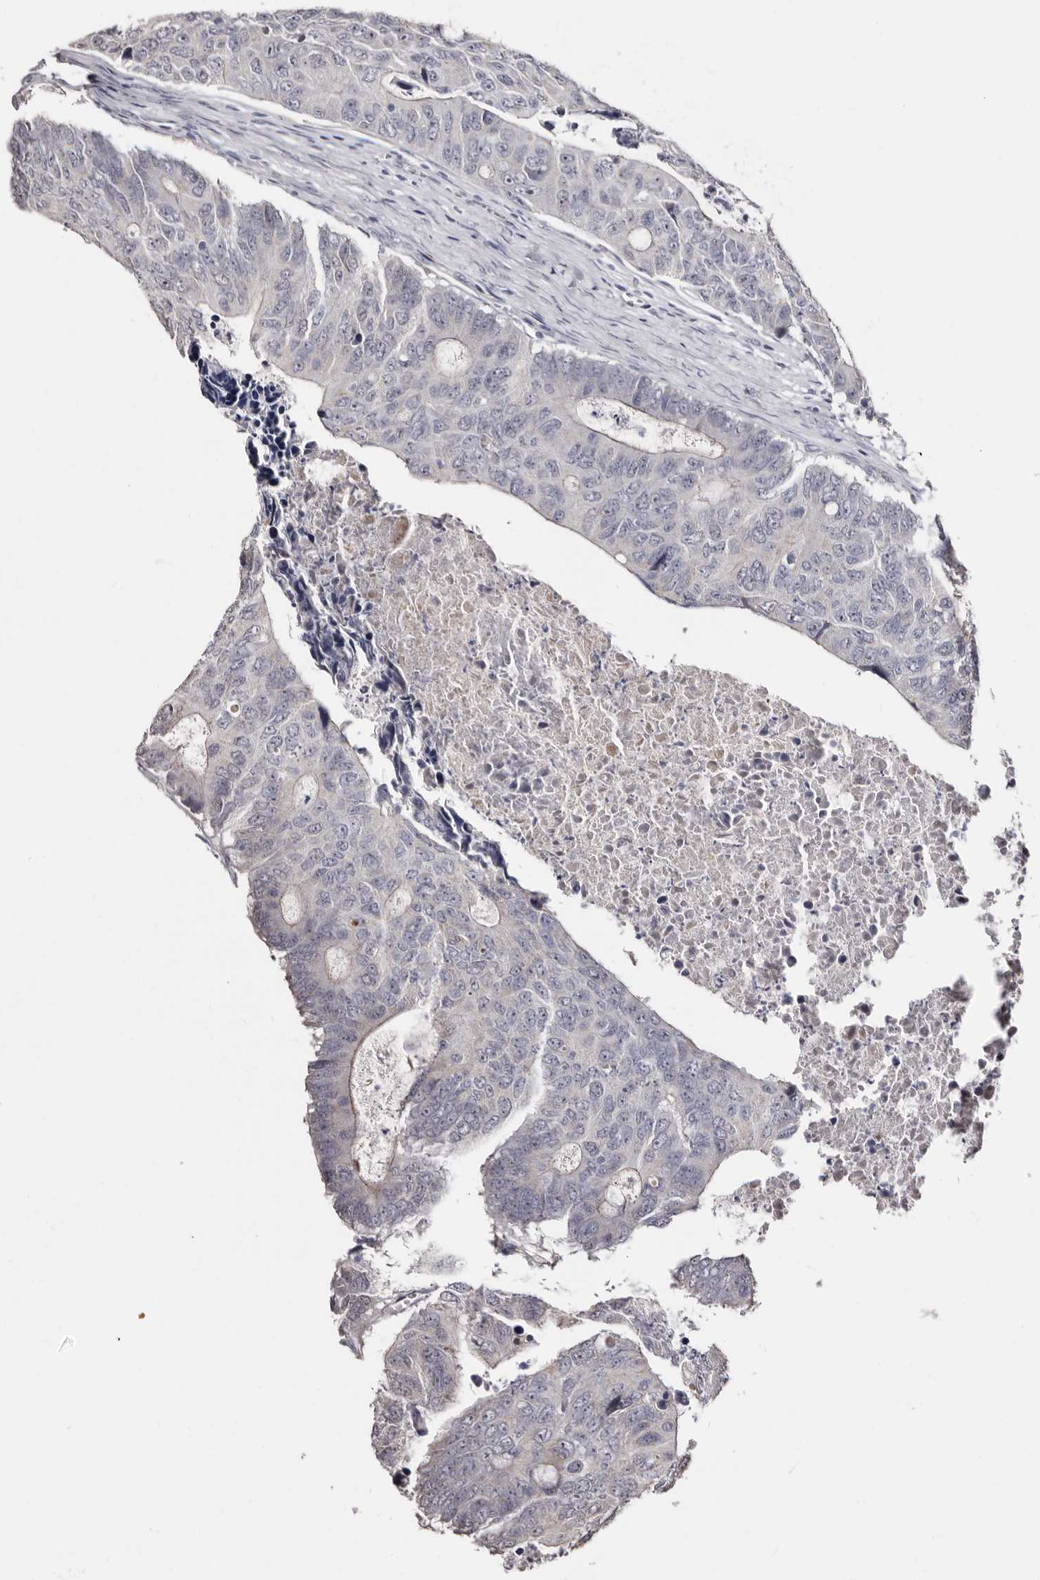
{"staining": {"intensity": "negative", "quantity": "none", "location": "none"}, "tissue": "colorectal cancer", "cell_type": "Tumor cells", "image_type": "cancer", "snomed": [{"axis": "morphology", "description": "Adenocarcinoma, NOS"}, {"axis": "topography", "description": "Colon"}], "caption": "Immunohistochemistry (IHC) of human colorectal adenocarcinoma displays no positivity in tumor cells. Nuclei are stained in blue.", "gene": "PTAFR", "patient": {"sex": "male", "age": 87}}